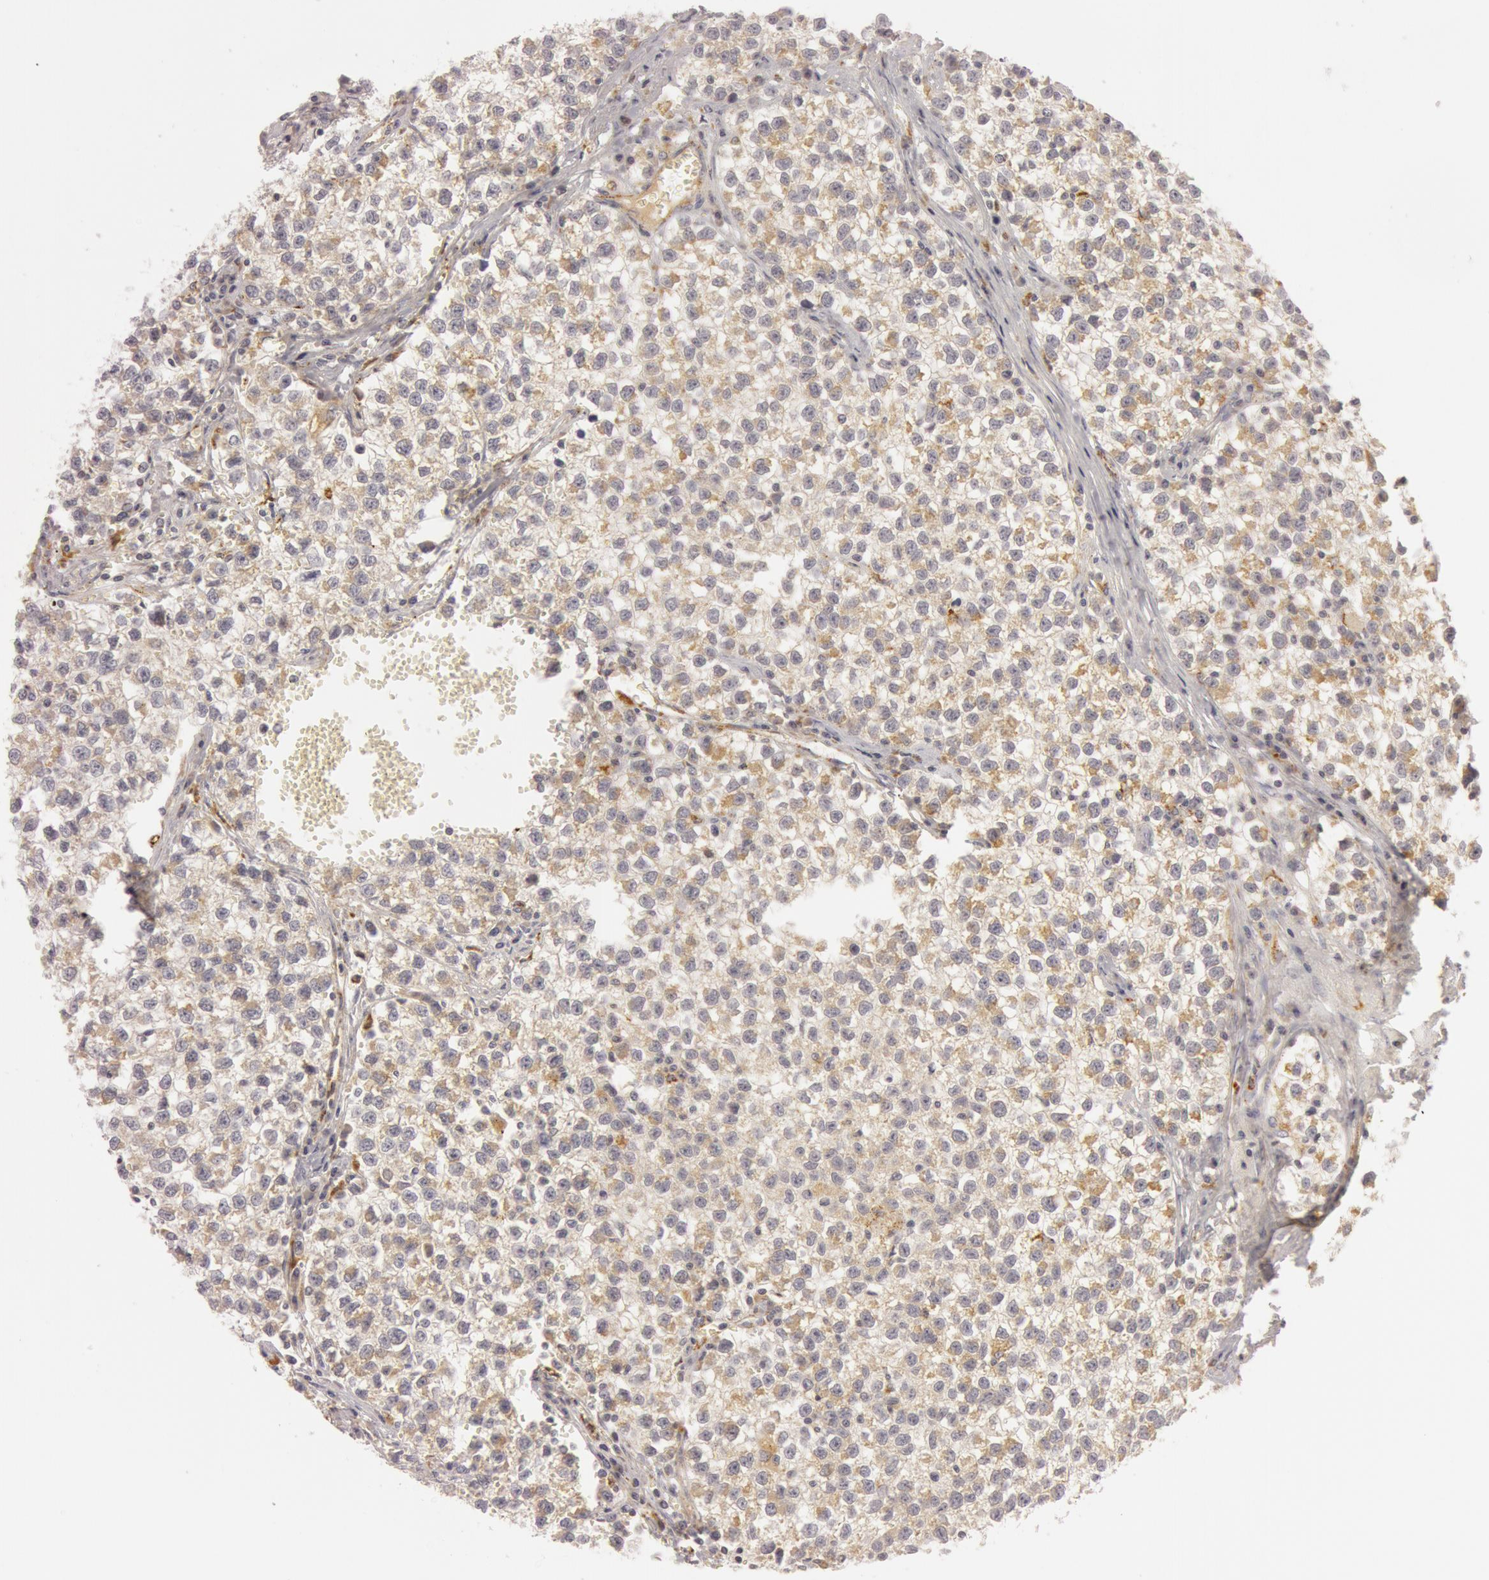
{"staining": {"intensity": "weak", "quantity": ">75%", "location": "cytoplasmic/membranous"}, "tissue": "testis cancer", "cell_type": "Tumor cells", "image_type": "cancer", "snomed": [{"axis": "morphology", "description": "Seminoma, NOS"}, {"axis": "topography", "description": "Testis"}], "caption": "Immunohistochemistry staining of testis seminoma, which exhibits low levels of weak cytoplasmic/membranous positivity in approximately >75% of tumor cells indicating weak cytoplasmic/membranous protein staining. The staining was performed using DAB (brown) for protein detection and nuclei were counterstained in hematoxylin (blue).", "gene": "C7", "patient": {"sex": "male", "age": 35}}